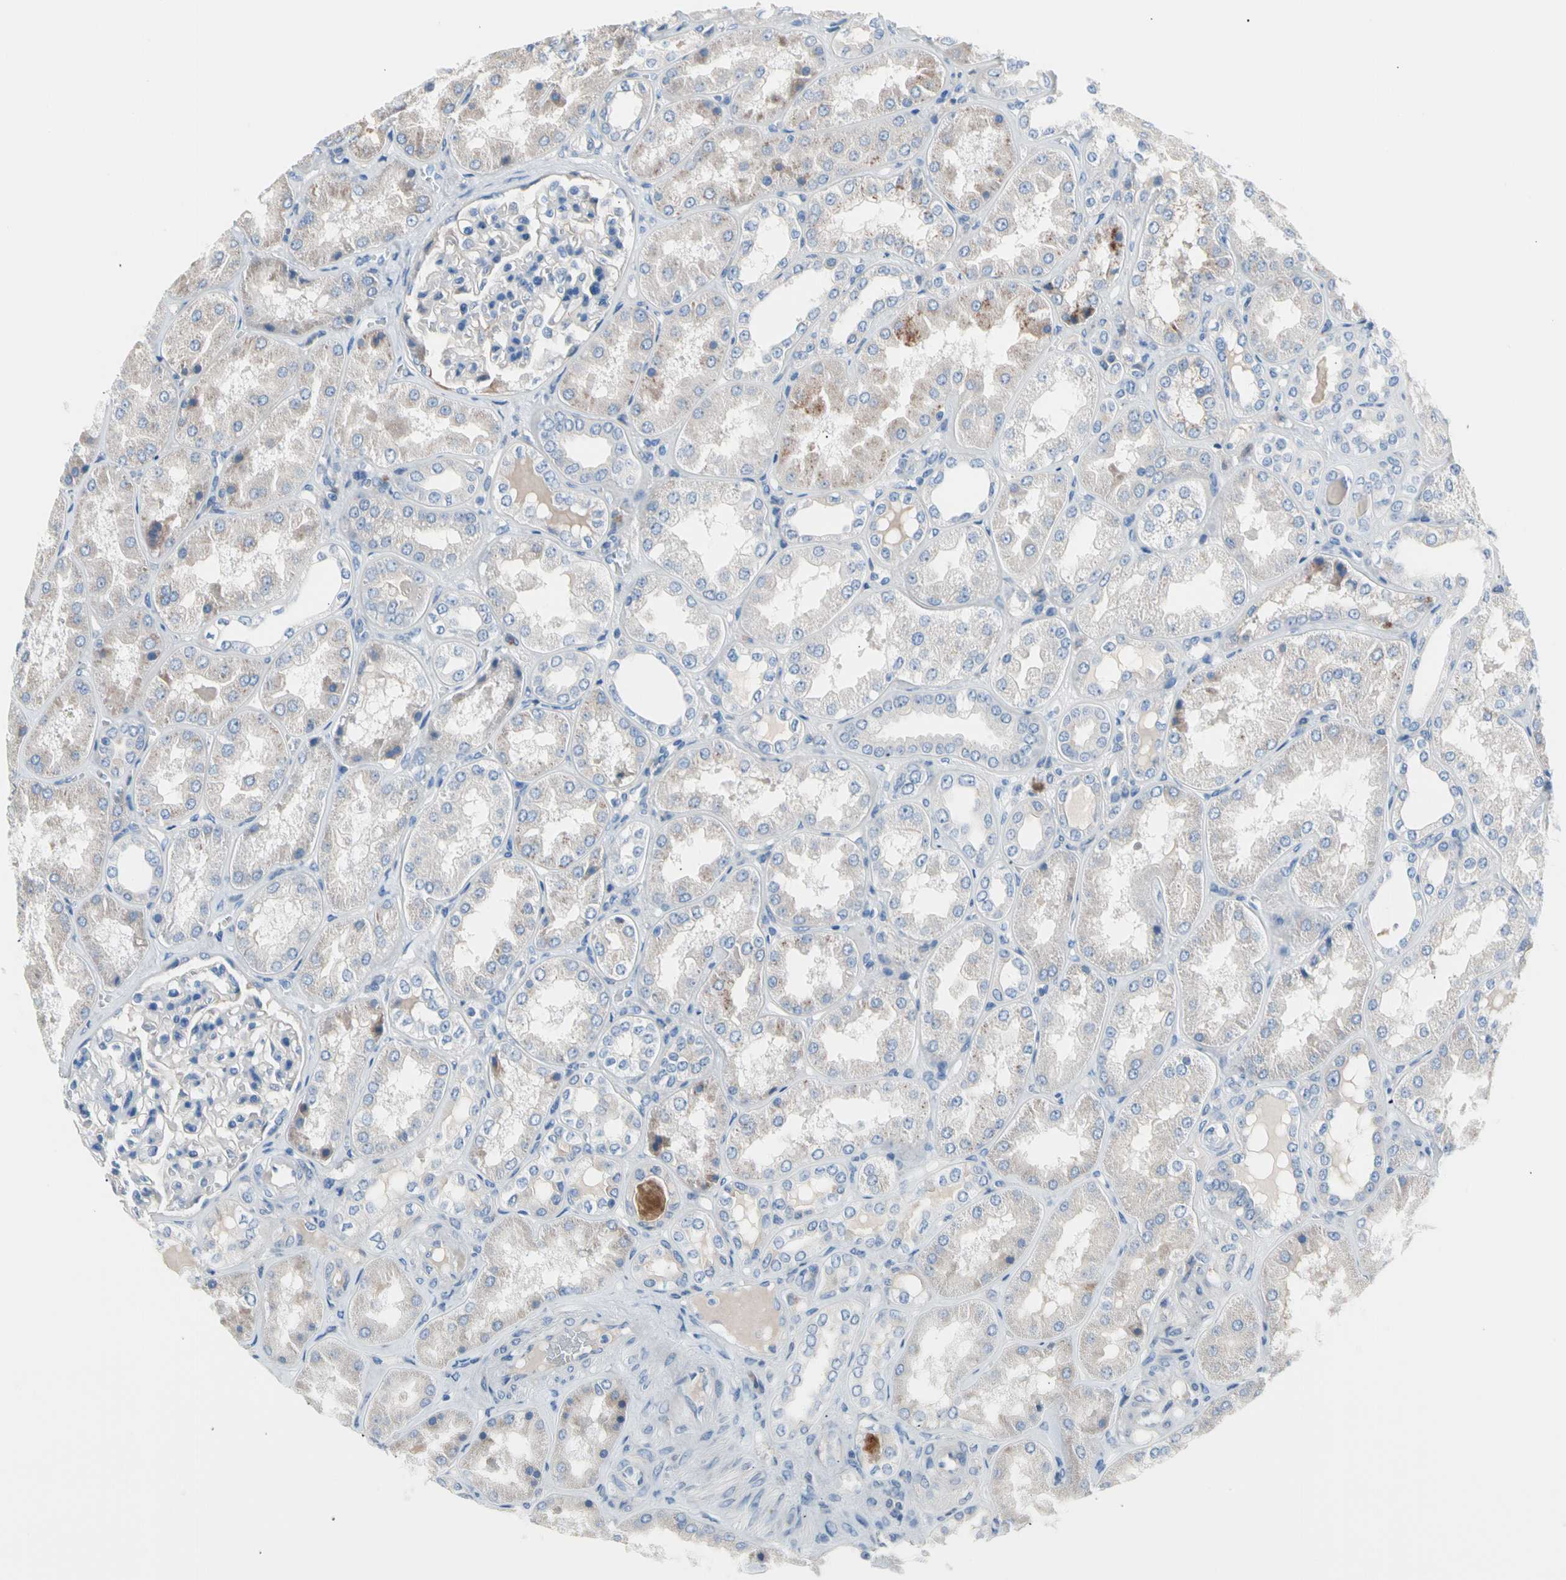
{"staining": {"intensity": "negative", "quantity": "none", "location": "none"}, "tissue": "kidney", "cell_type": "Cells in glomeruli", "image_type": "normal", "snomed": [{"axis": "morphology", "description": "Normal tissue, NOS"}, {"axis": "topography", "description": "Kidney"}], "caption": "DAB (3,3'-diaminobenzidine) immunohistochemical staining of benign kidney demonstrates no significant expression in cells in glomeruli.", "gene": "CASQ1", "patient": {"sex": "female", "age": 56}}